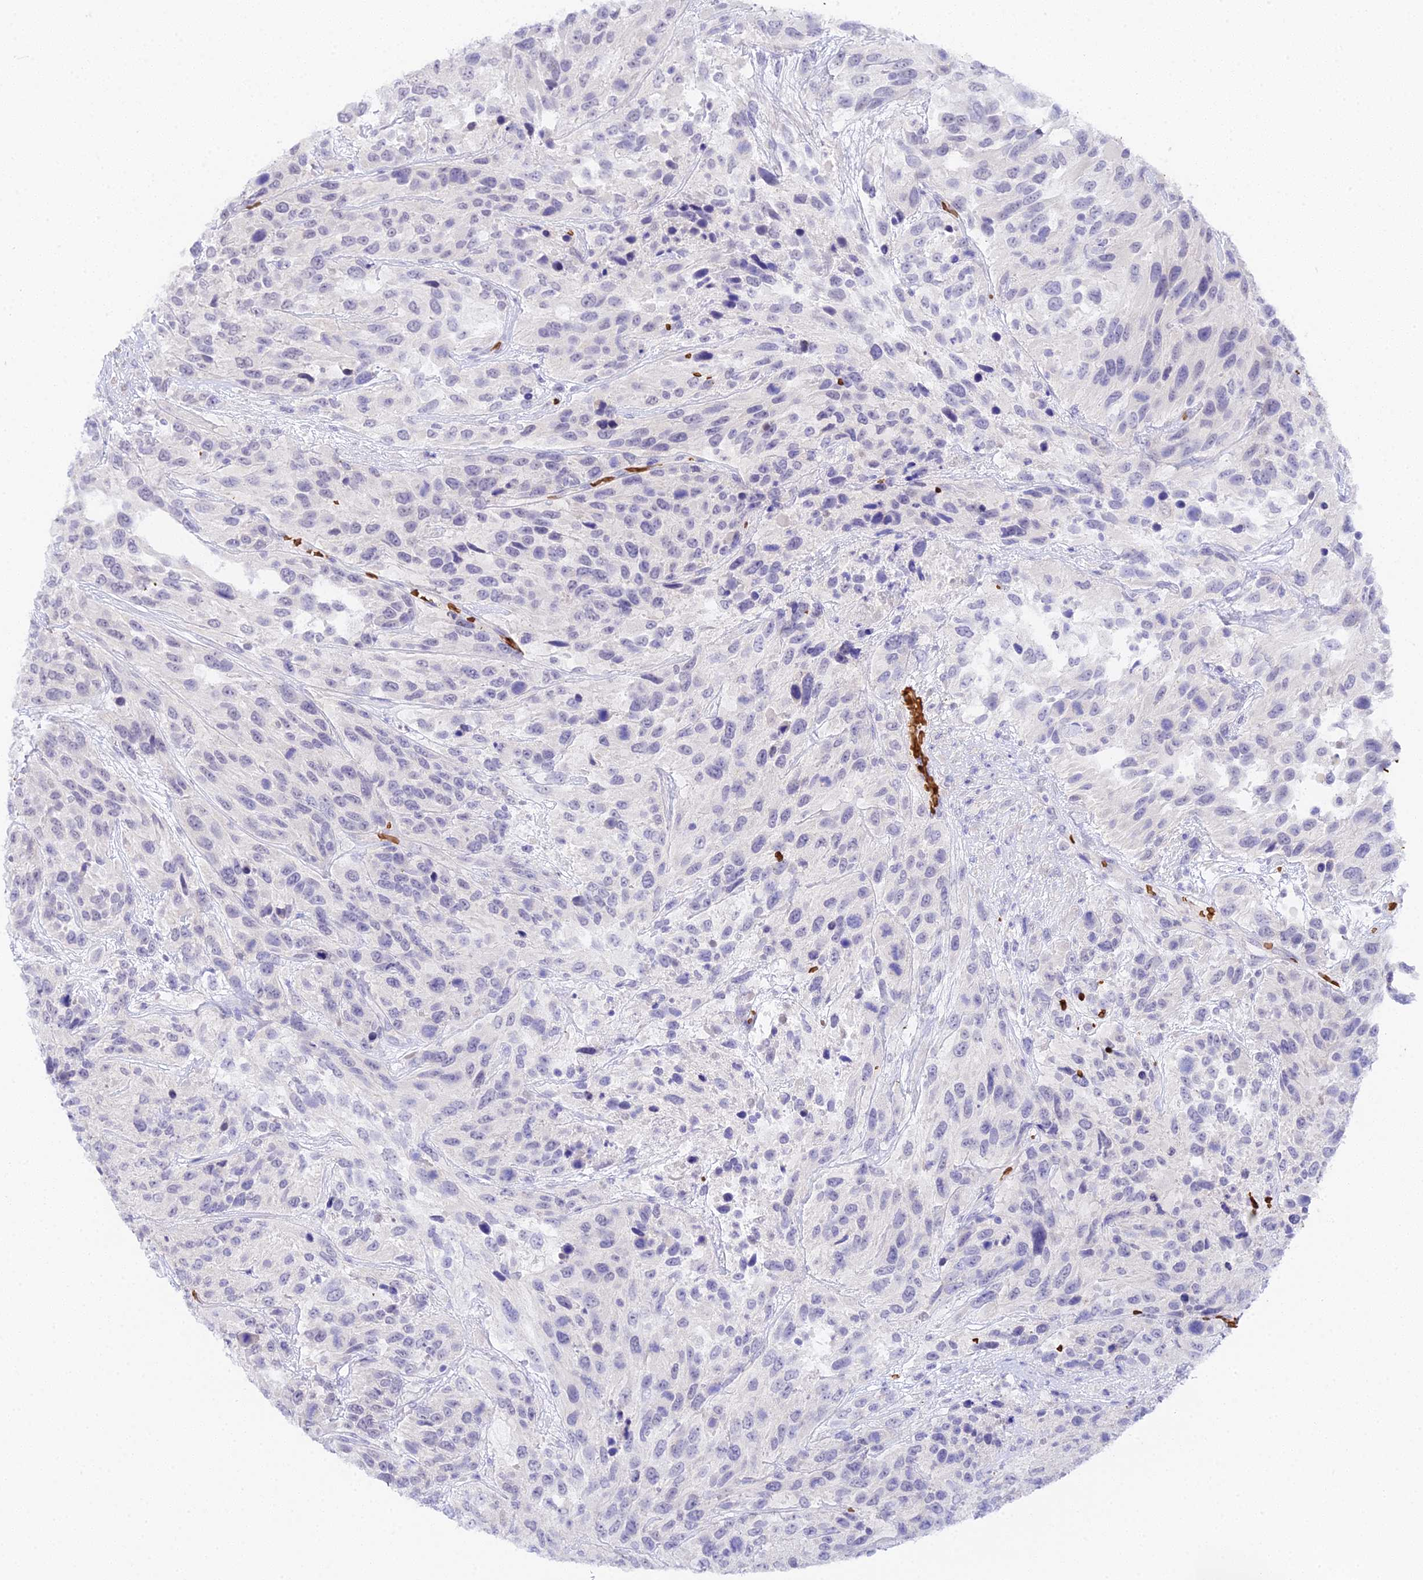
{"staining": {"intensity": "negative", "quantity": "none", "location": "none"}, "tissue": "urothelial cancer", "cell_type": "Tumor cells", "image_type": "cancer", "snomed": [{"axis": "morphology", "description": "Urothelial carcinoma, High grade"}, {"axis": "topography", "description": "Urinary bladder"}], "caption": "This is a histopathology image of immunohistochemistry (IHC) staining of urothelial carcinoma (high-grade), which shows no staining in tumor cells.", "gene": "CFAP45", "patient": {"sex": "female", "age": 70}}